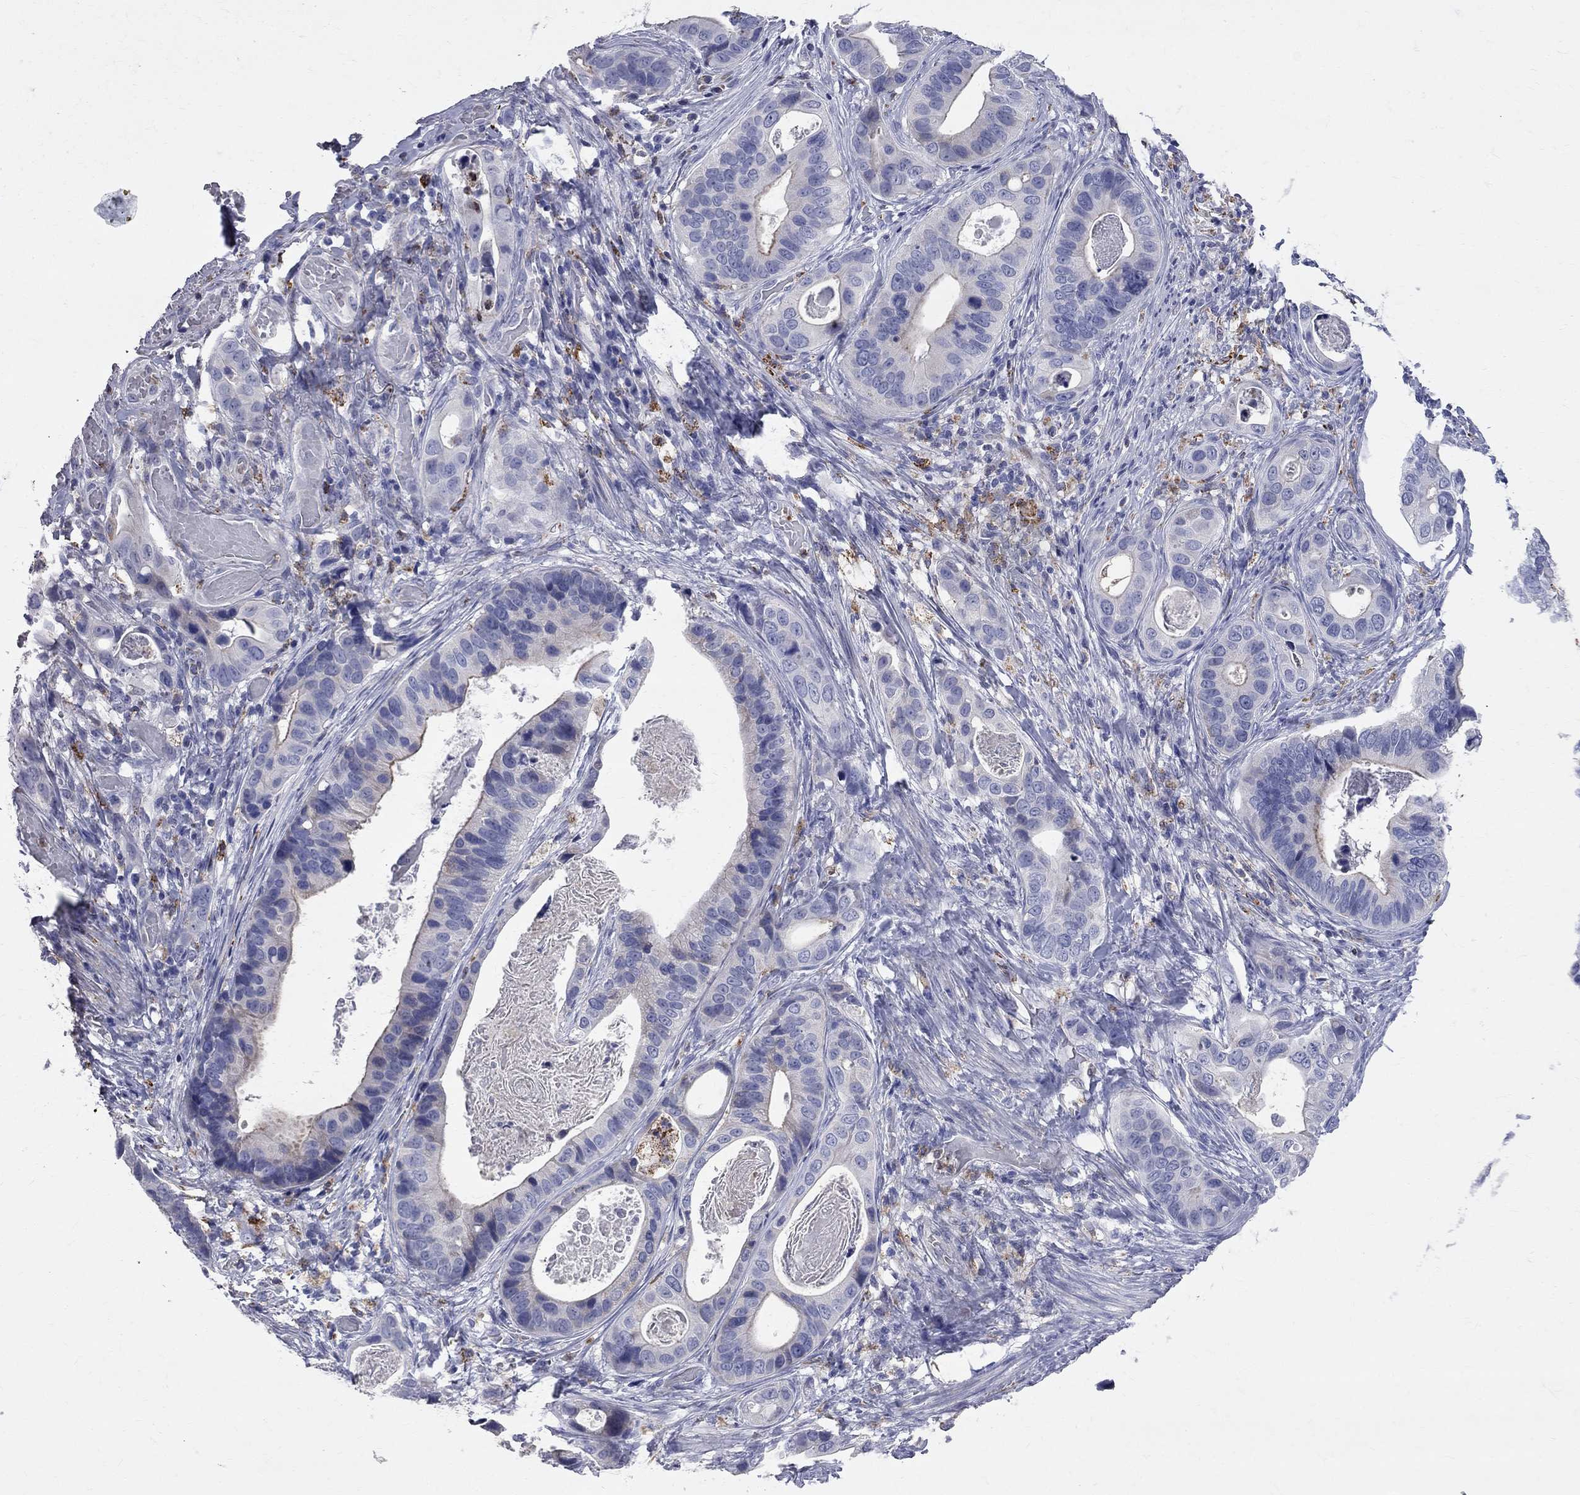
{"staining": {"intensity": "negative", "quantity": "none", "location": "none"}, "tissue": "stomach cancer", "cell_type": "Tumor cells", "image_type": "cancer", "snomed": [{"axis": "morphology", "description": "Adenocarcinoma, NOS"}, {"axis": "topography", "description": "Stomach"}], "caption": "This is an immunohistochemistry (IHC) histopathology image of adenocarcinoma (stomach). There is no positivity in tumor cells.", "gene": "ACSL1", "patient": {"sex": "male", "age": 84}}